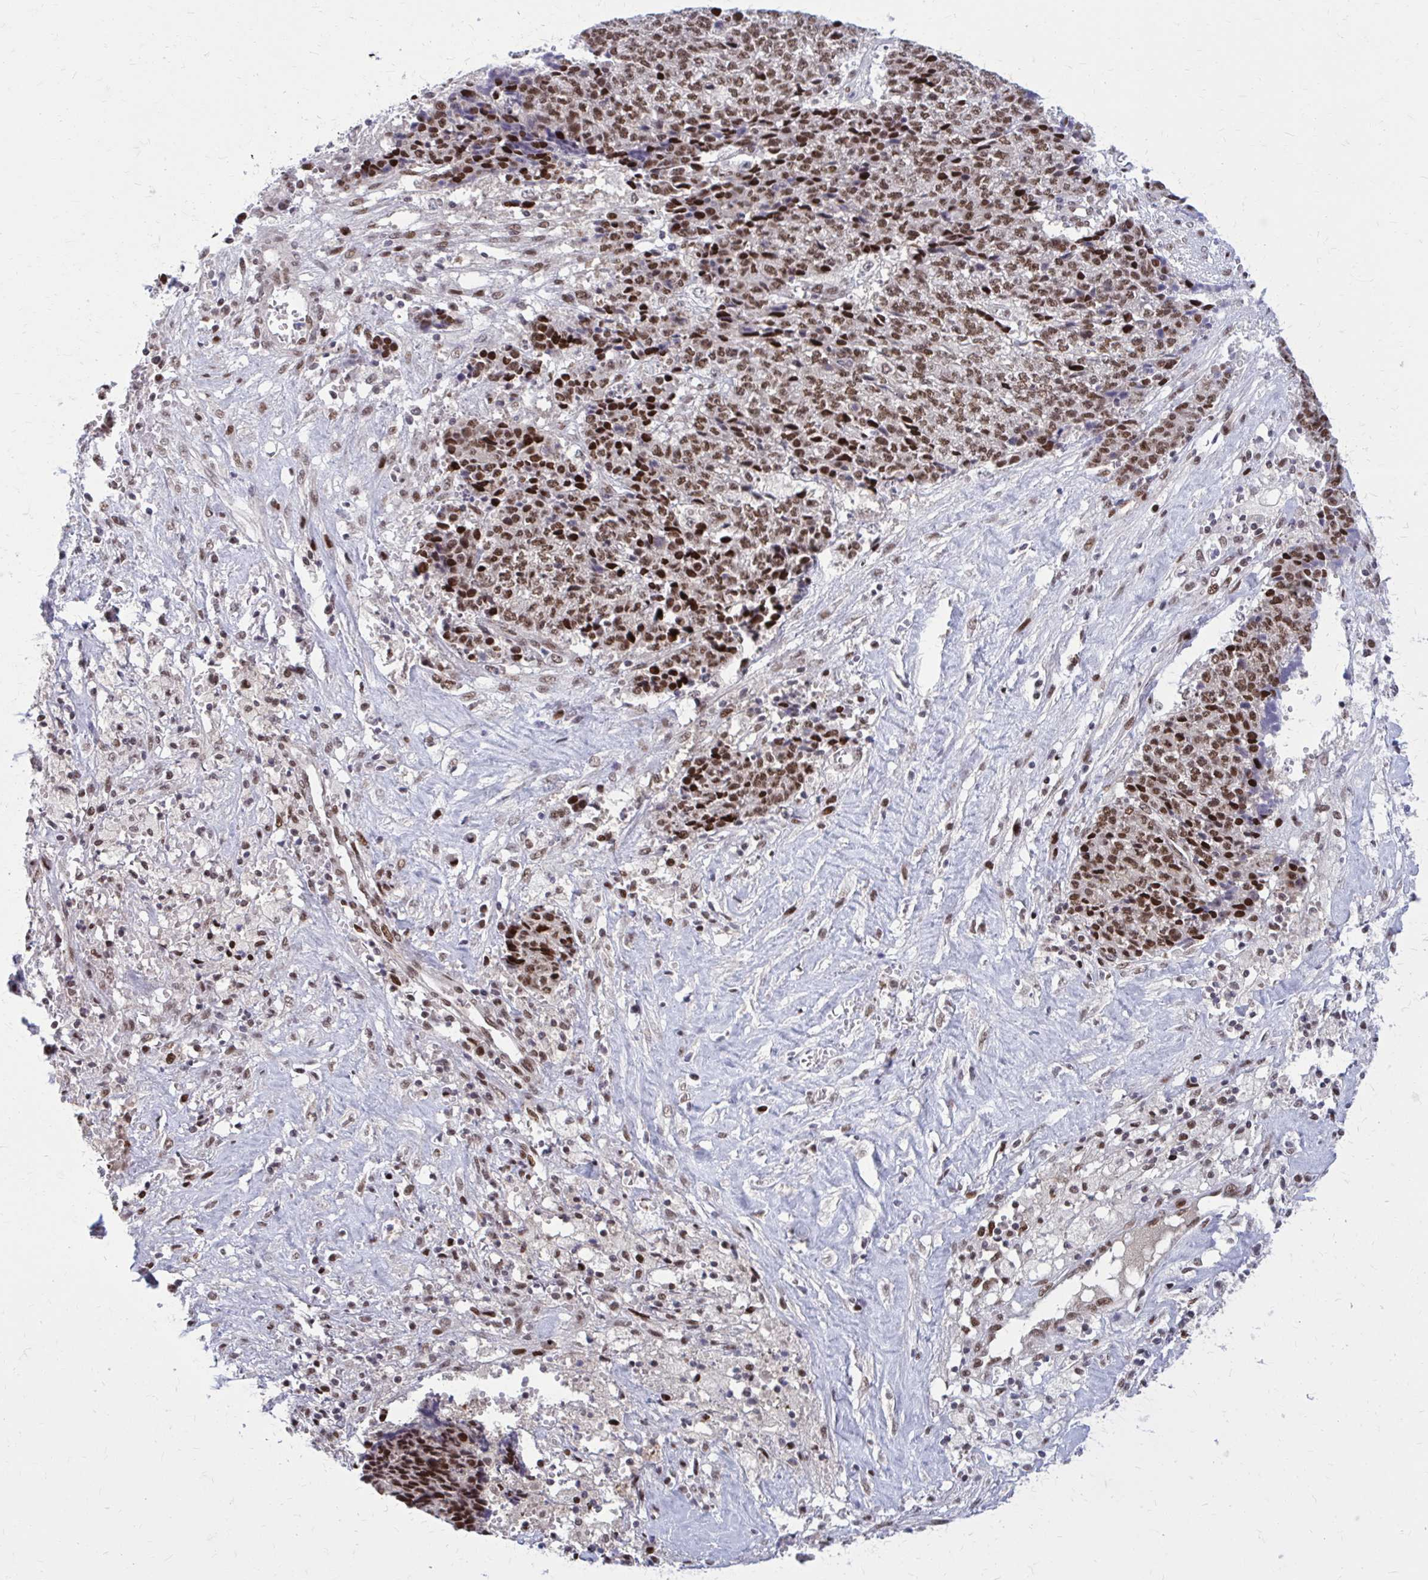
{"staining": {"intensity": "moderate", "quantity": ">75%", "location": "nuclear"}, "tissue": "ovarian cancer", "cell_type": "Tumor cells", "image_type": "cancer", "snomed": [{"axis": "morphology", "description": "Carcinoma, endometroid"}, {"axis": "topography", "description": "Ovary"}], "caption": "The photomicrograph reveals staining of ovarian cancer, revealing moderate nuclear protein staining (brown color) within tumor cells.", "gene": "PSME4", "patient": {"sex": "female", "age": 42}}